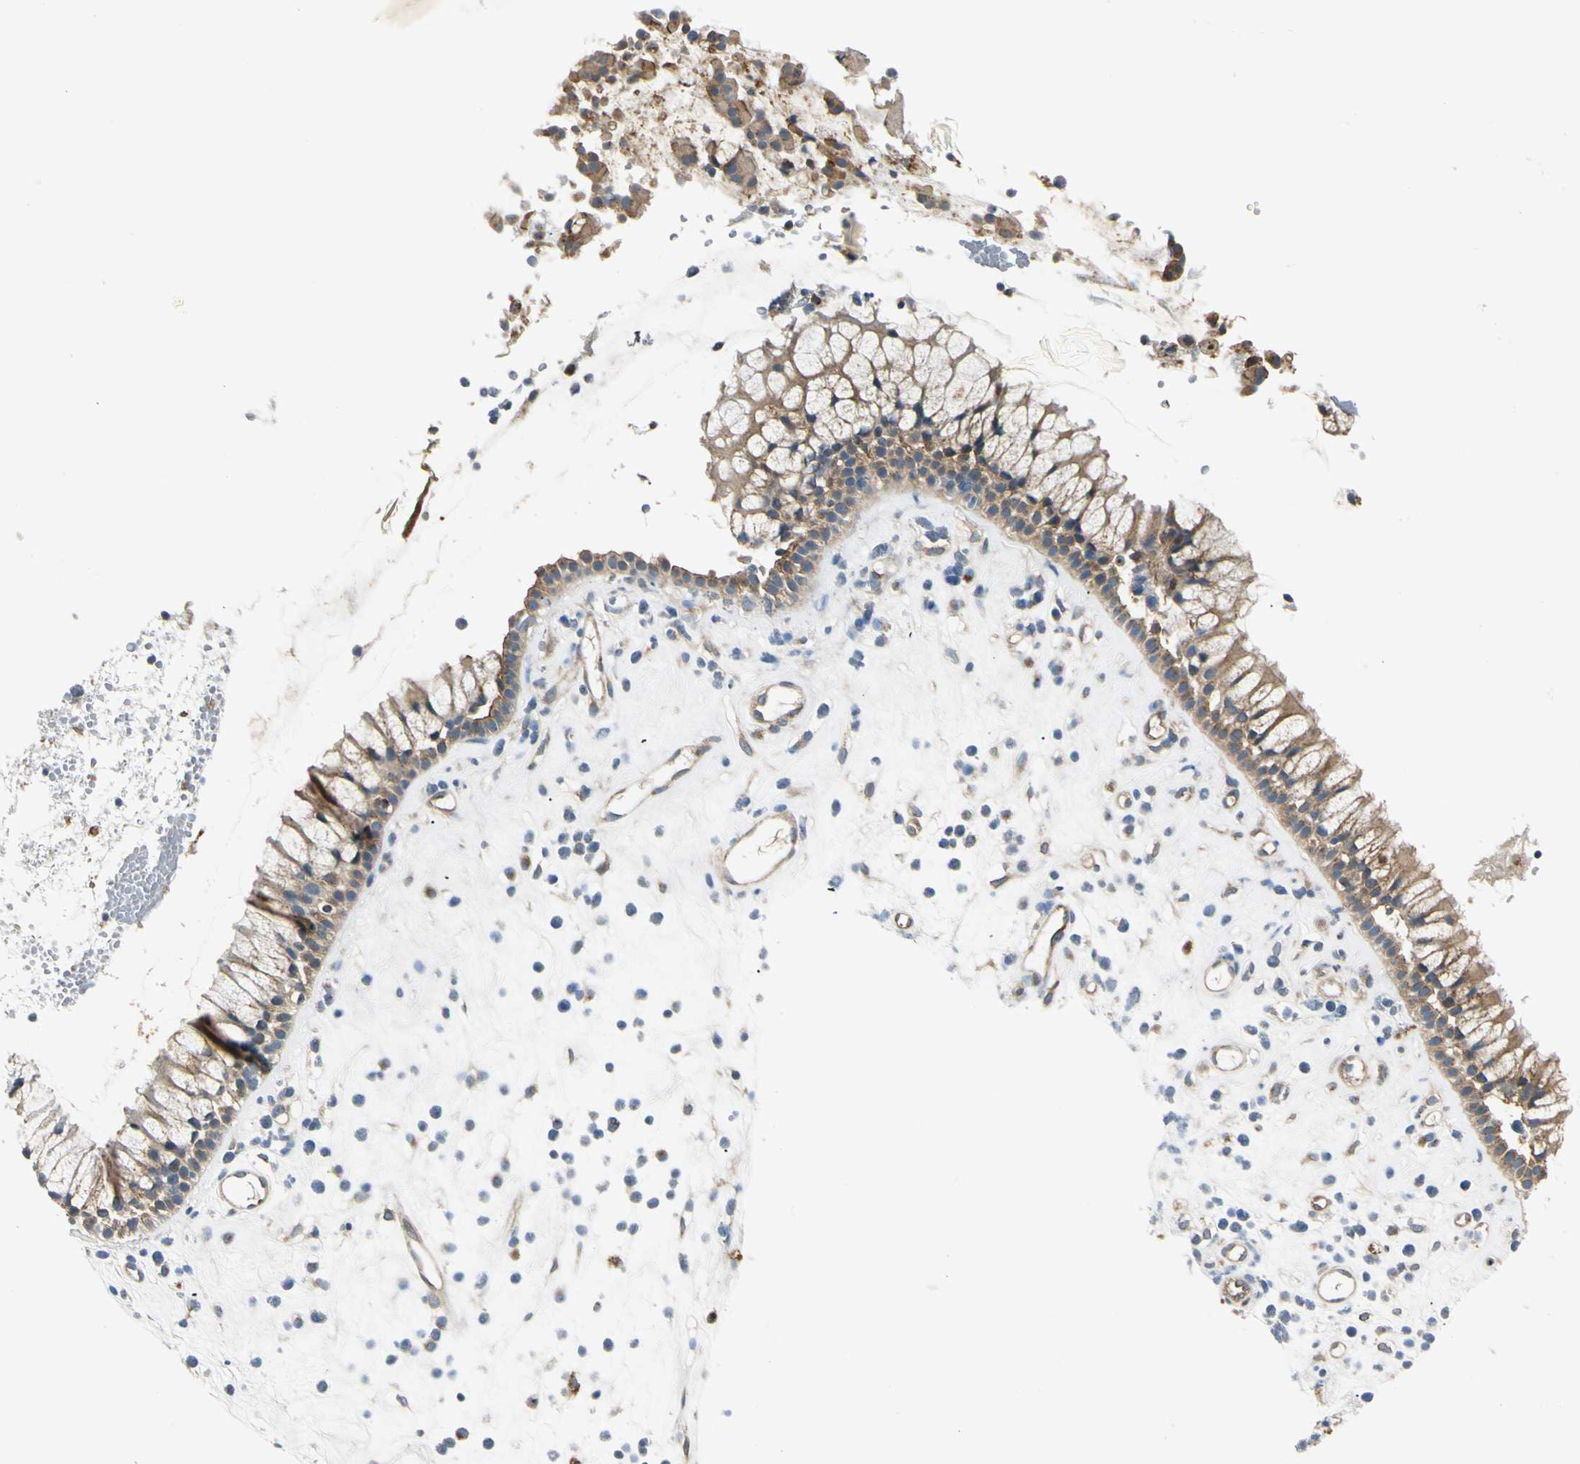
{"staining": {"intensity": "strong", "quantity": ">75%", "location": "cytoplasmic/membranous"}, "tissue": "nasopharynx", "cell_type": "Respiratory epithelial cells", "image_type": "normal", "snomed": [{"axis": "morphology", "description": "Normal tissue, NOS"}, {"axis": "topography", "description": "Nasopharynx"}], "caption": "A photomicrograph showing strong cytoplasmic/membranous staining in about >75% of respiratory epithelial cells in benign nasopharynx, as visualized by brown immunohistochemical staining.", "gene": "ROCK2", "patient": {"sex": "male", "age": 13}}